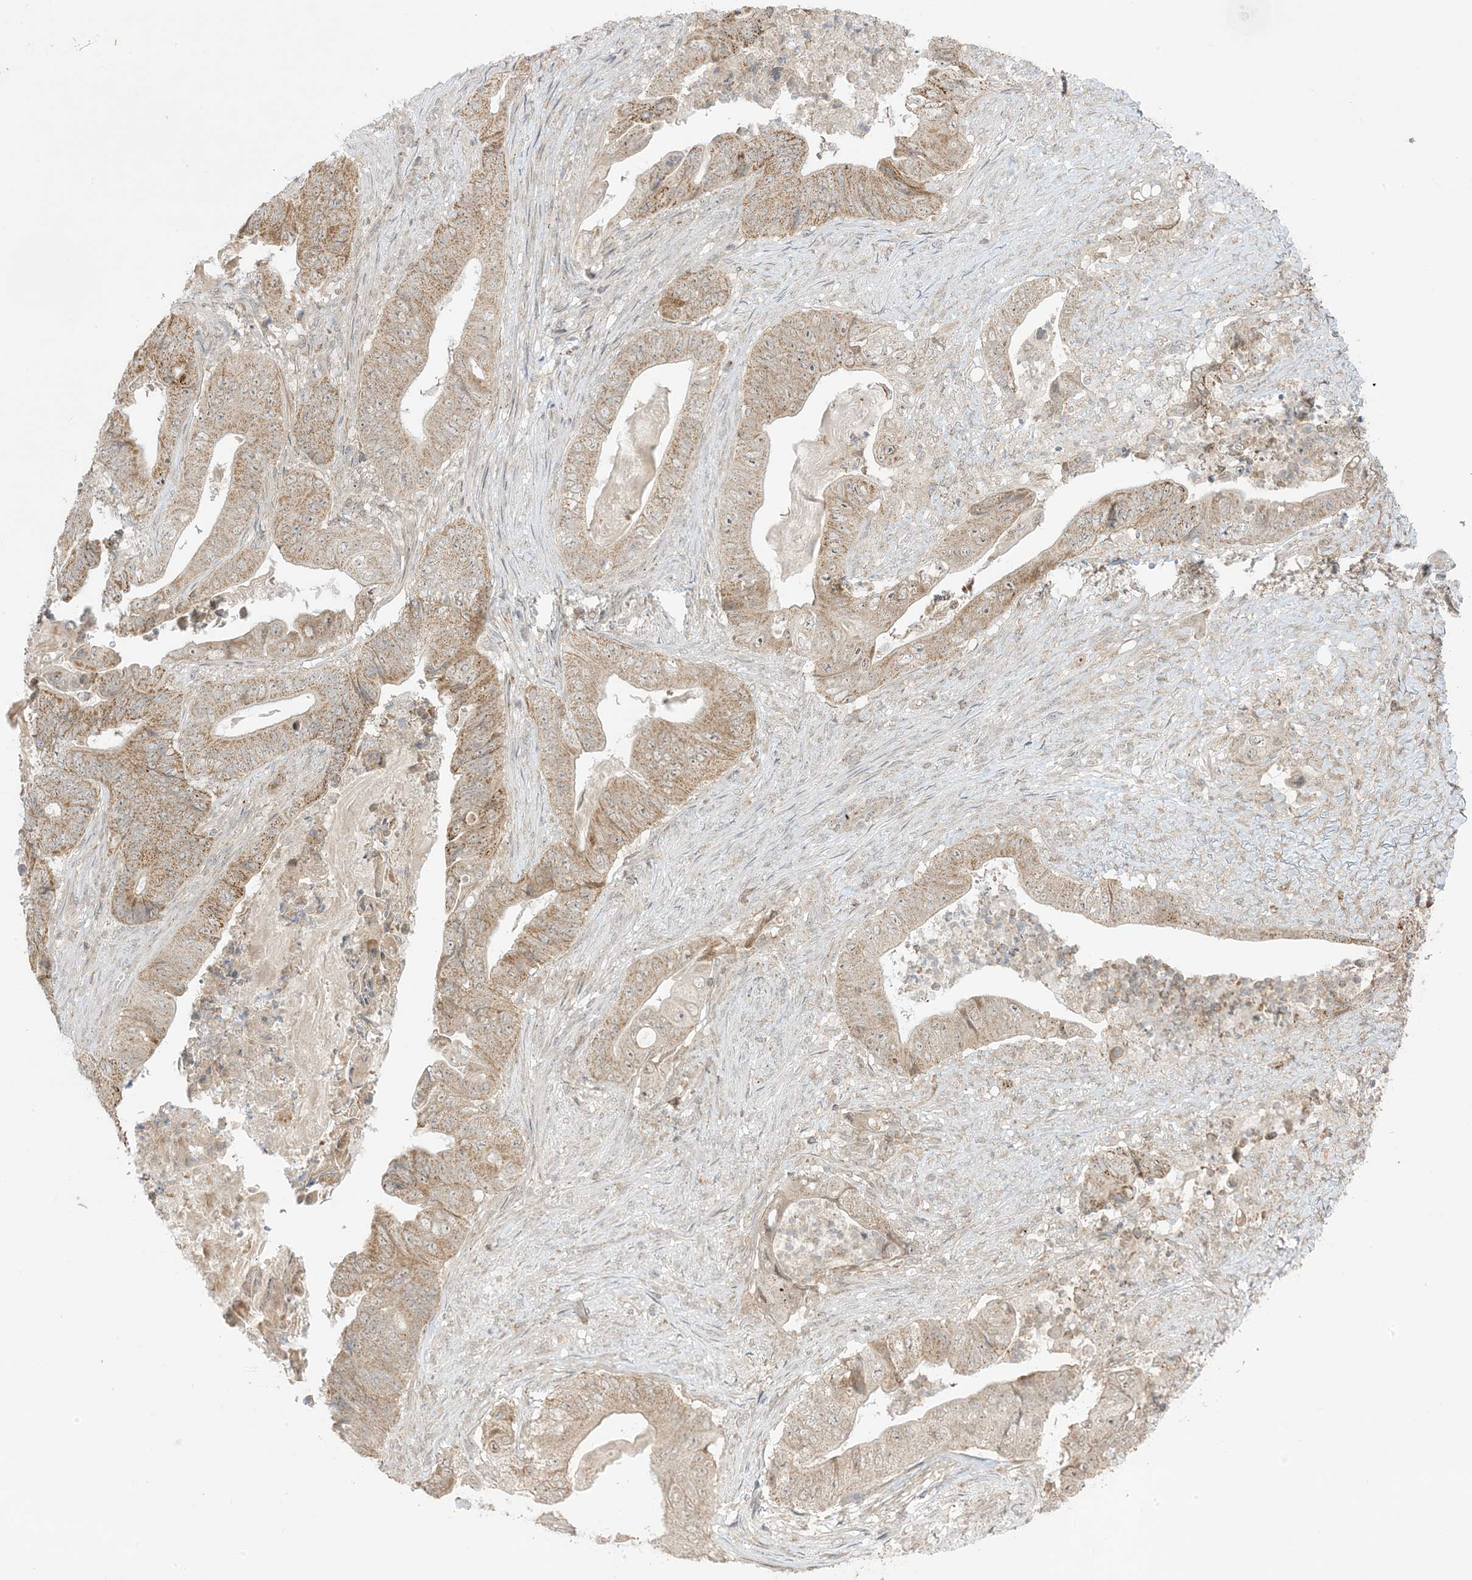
{"staining": {"intensity": "moderate", "quantity": ">75%", "location": "cytoplasmic/membranous"}, "tissue": "stomach cancer", "cell_type": "Tumor cells", "image_type": "cancer", "snomed": [{"axis": "morphology", "description": "Adenocarcinoma, NOS"}, {"axis": "topography", "description": "Stomach"}], "caption": "This is an image of immunohistochemistry staining of adenocarcinoma (stomach), which shows moderate positivity in the cytoplasmic/membranous of tumor cells.", "gene": "PHLDB2", "patient": {"sex": "female", "age": 73}}